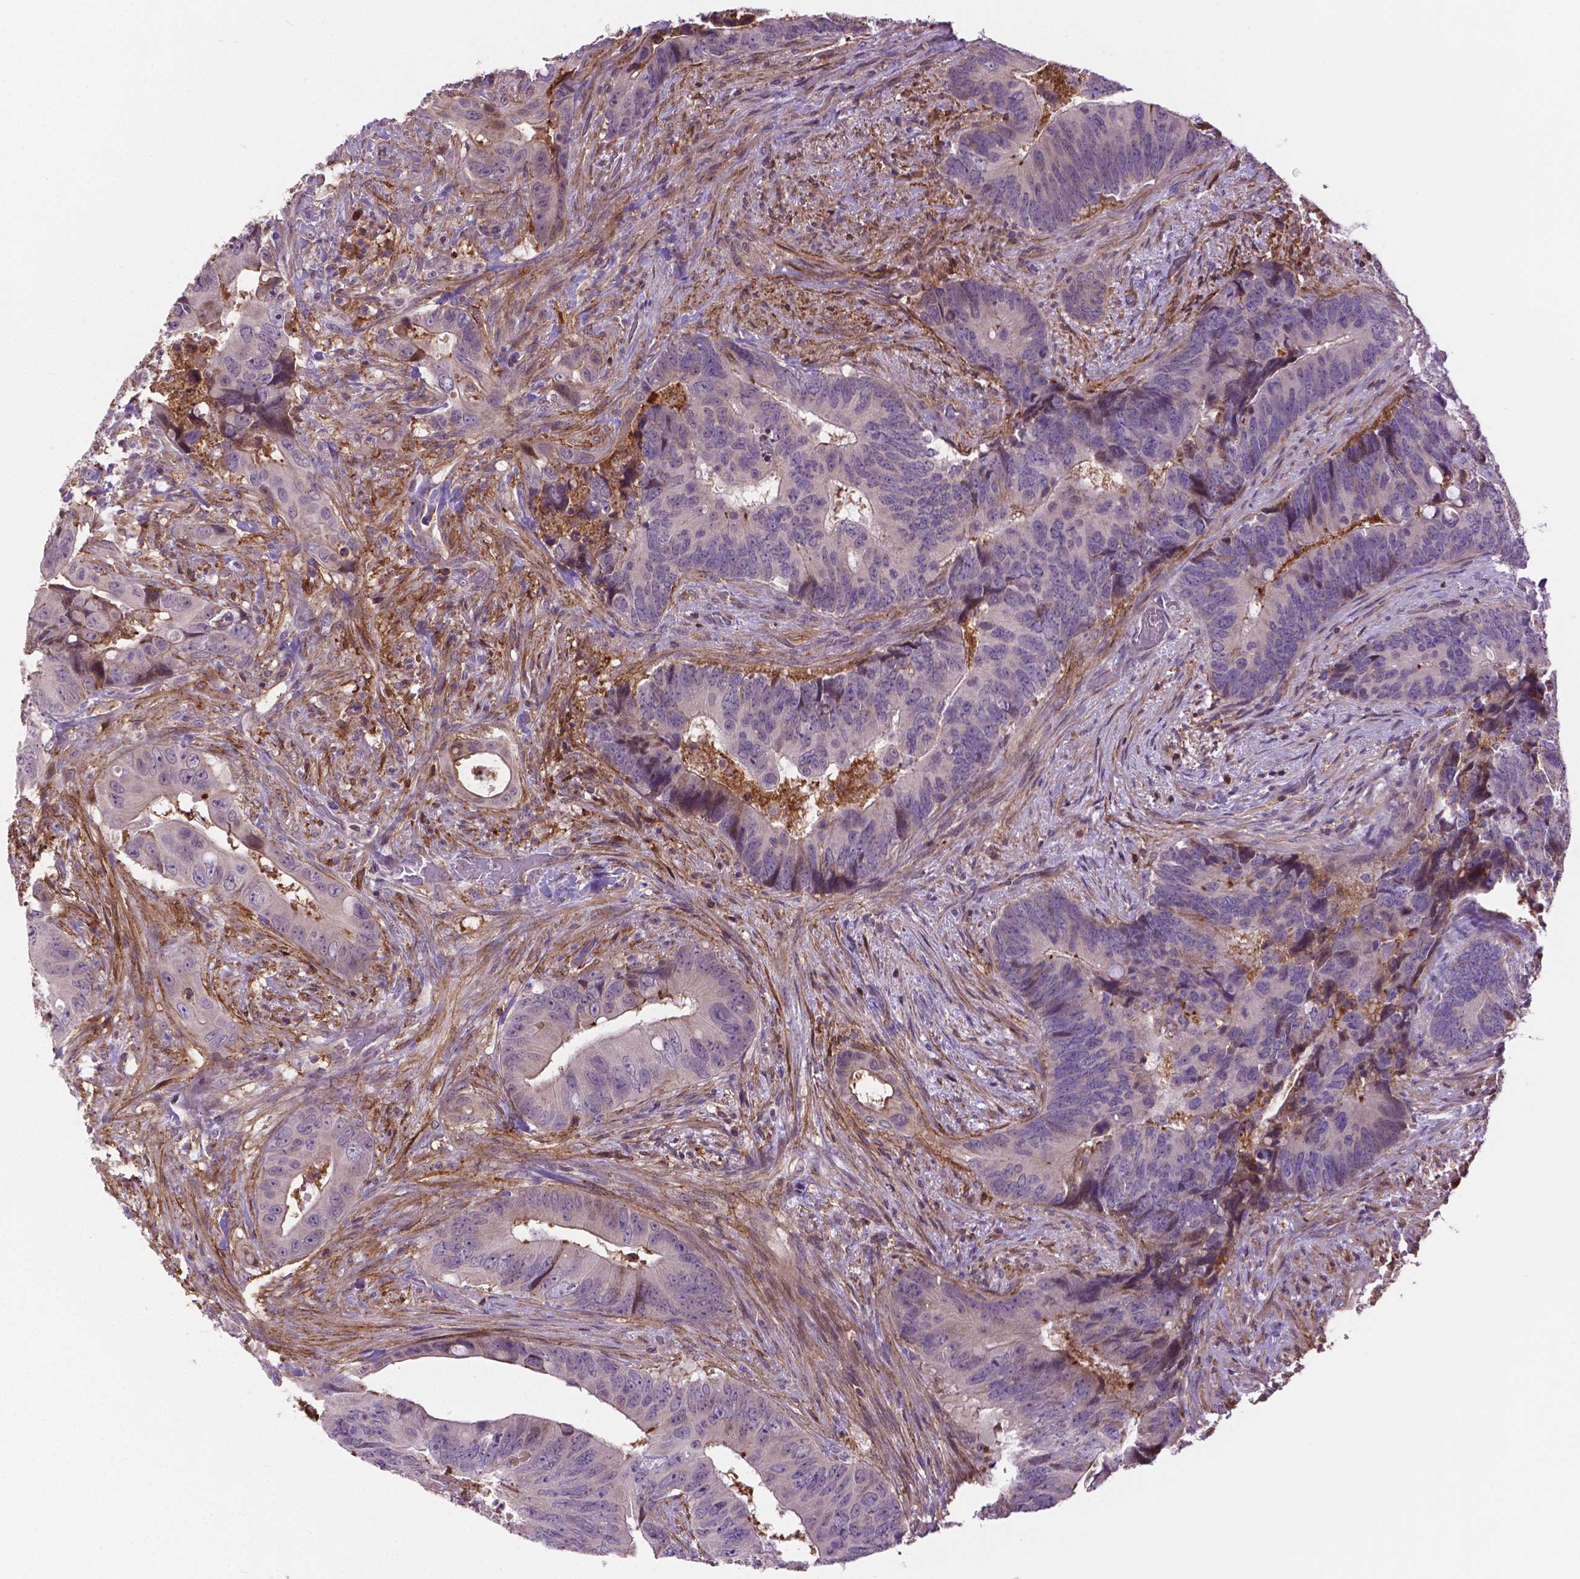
{"staining": {"intensity": "negative", "quantity": "none", "location": "none"}, "tissue": "colorectal cancer", "cell_type": "Tumor cells", "image_type": "cancer", "snomed": [{"axis": "morphology", "description": "Adenocarcinoma, NOS"}, {"axis": "topography", "description": "Rectum"}], "caption": "Immunohistochemistry micrograph of neoplastic tissue: human colorectal cancer stained with DAB (3,3'-diaminobenzidine) exhibits no significant protein staining in tumor cells. (DAB (3,3'-diaminobenzidine) immunohistochemistry, high magnification).", "gene": "ACAD10", "patient": {"sex": "male", "age": 78}}